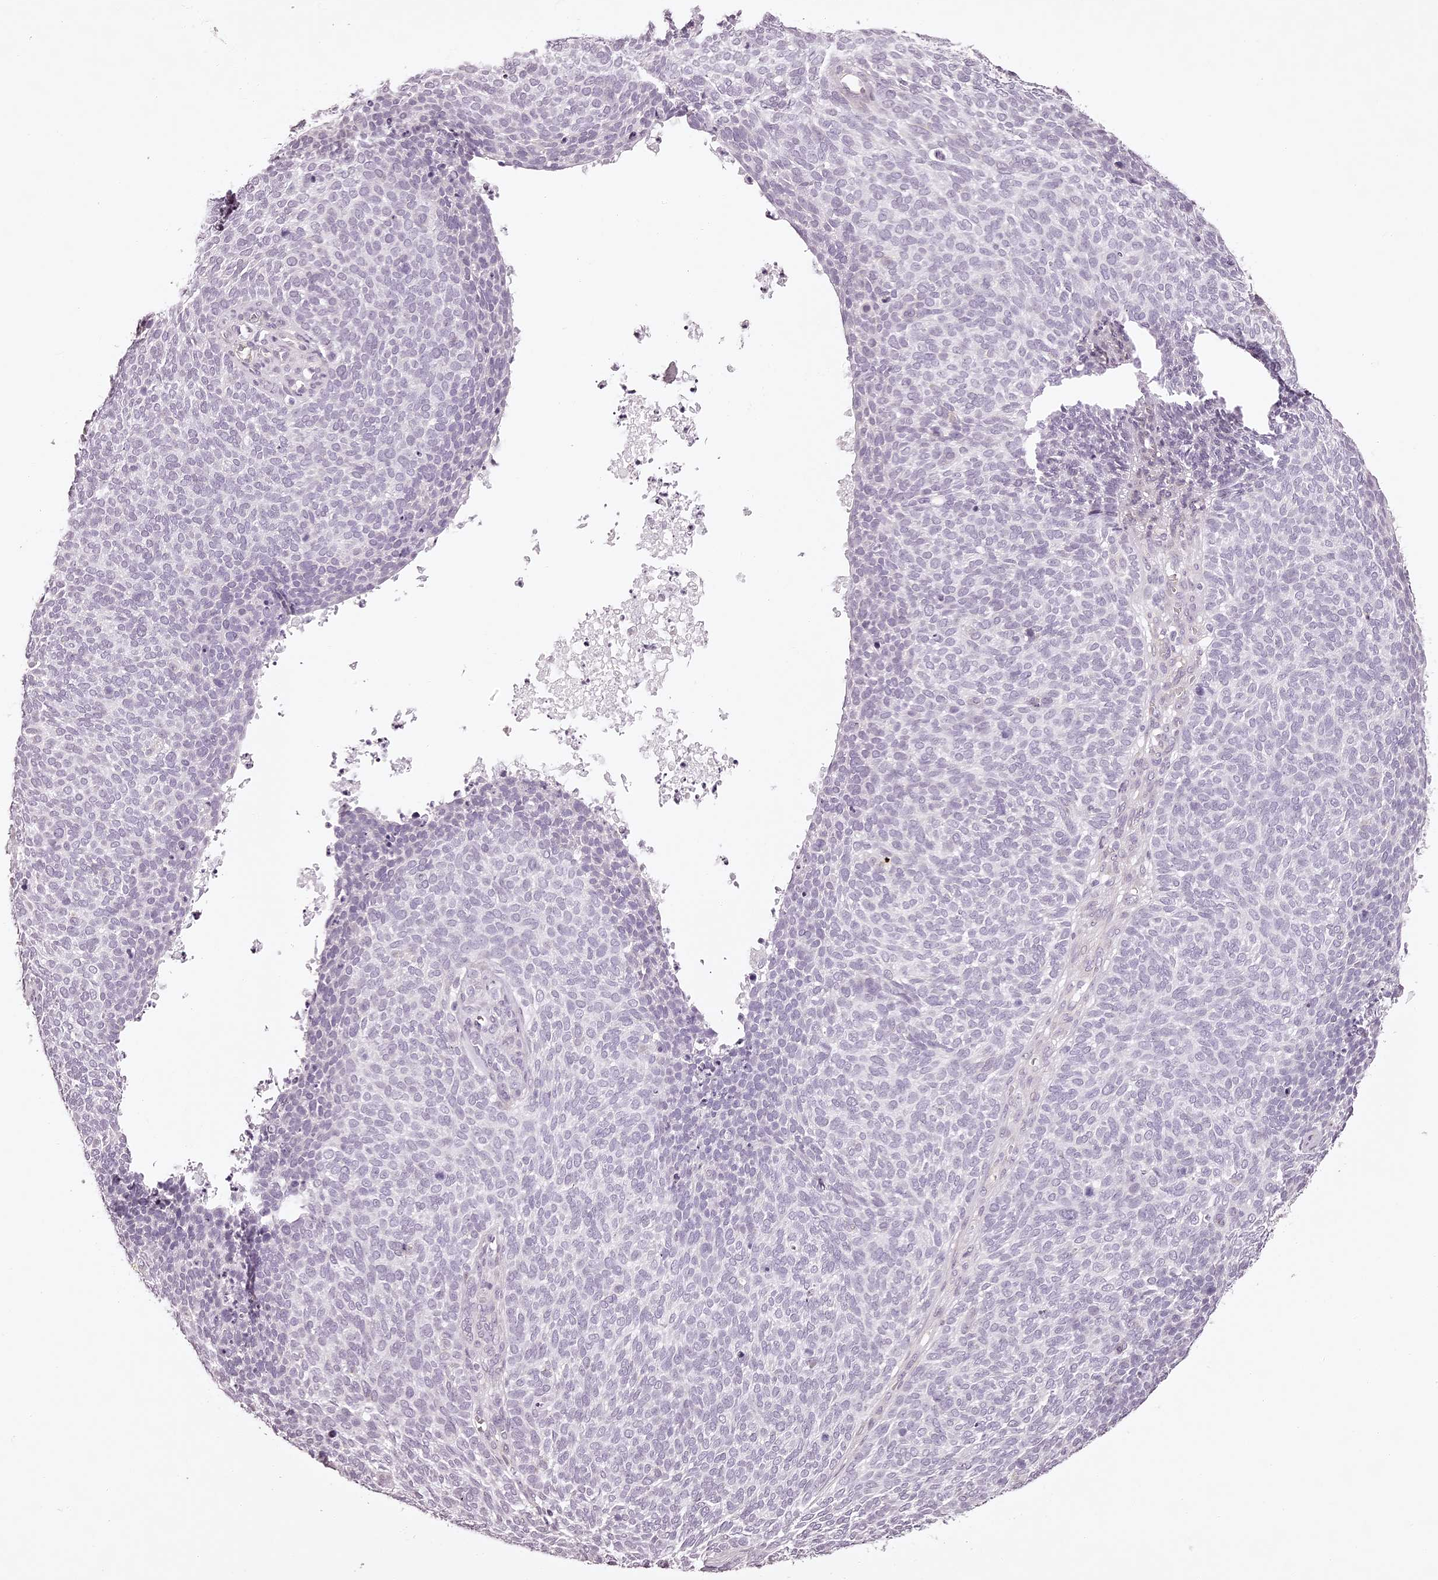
{"staining": {"intensity": "negative", "quantity": "none", "location": "none"}, "tissue": "skin cancer", "cell_type": "Tumor cells", "image_type": "cancer", "snomed": [{"axis": "morphology", "description": "Squamous cell carcinoma, NOS"}, {"axis": "topography", "description": "Skin"}], "caption": "An immunohistochemistry (IHC) micrograph of skin squamous cell carcinoma is shown. There is no staining in tumor cells of skin squamous cell carcinoma.", "gene": "ELAPOR1", "patient": {"sex": "female", "age": 90}}